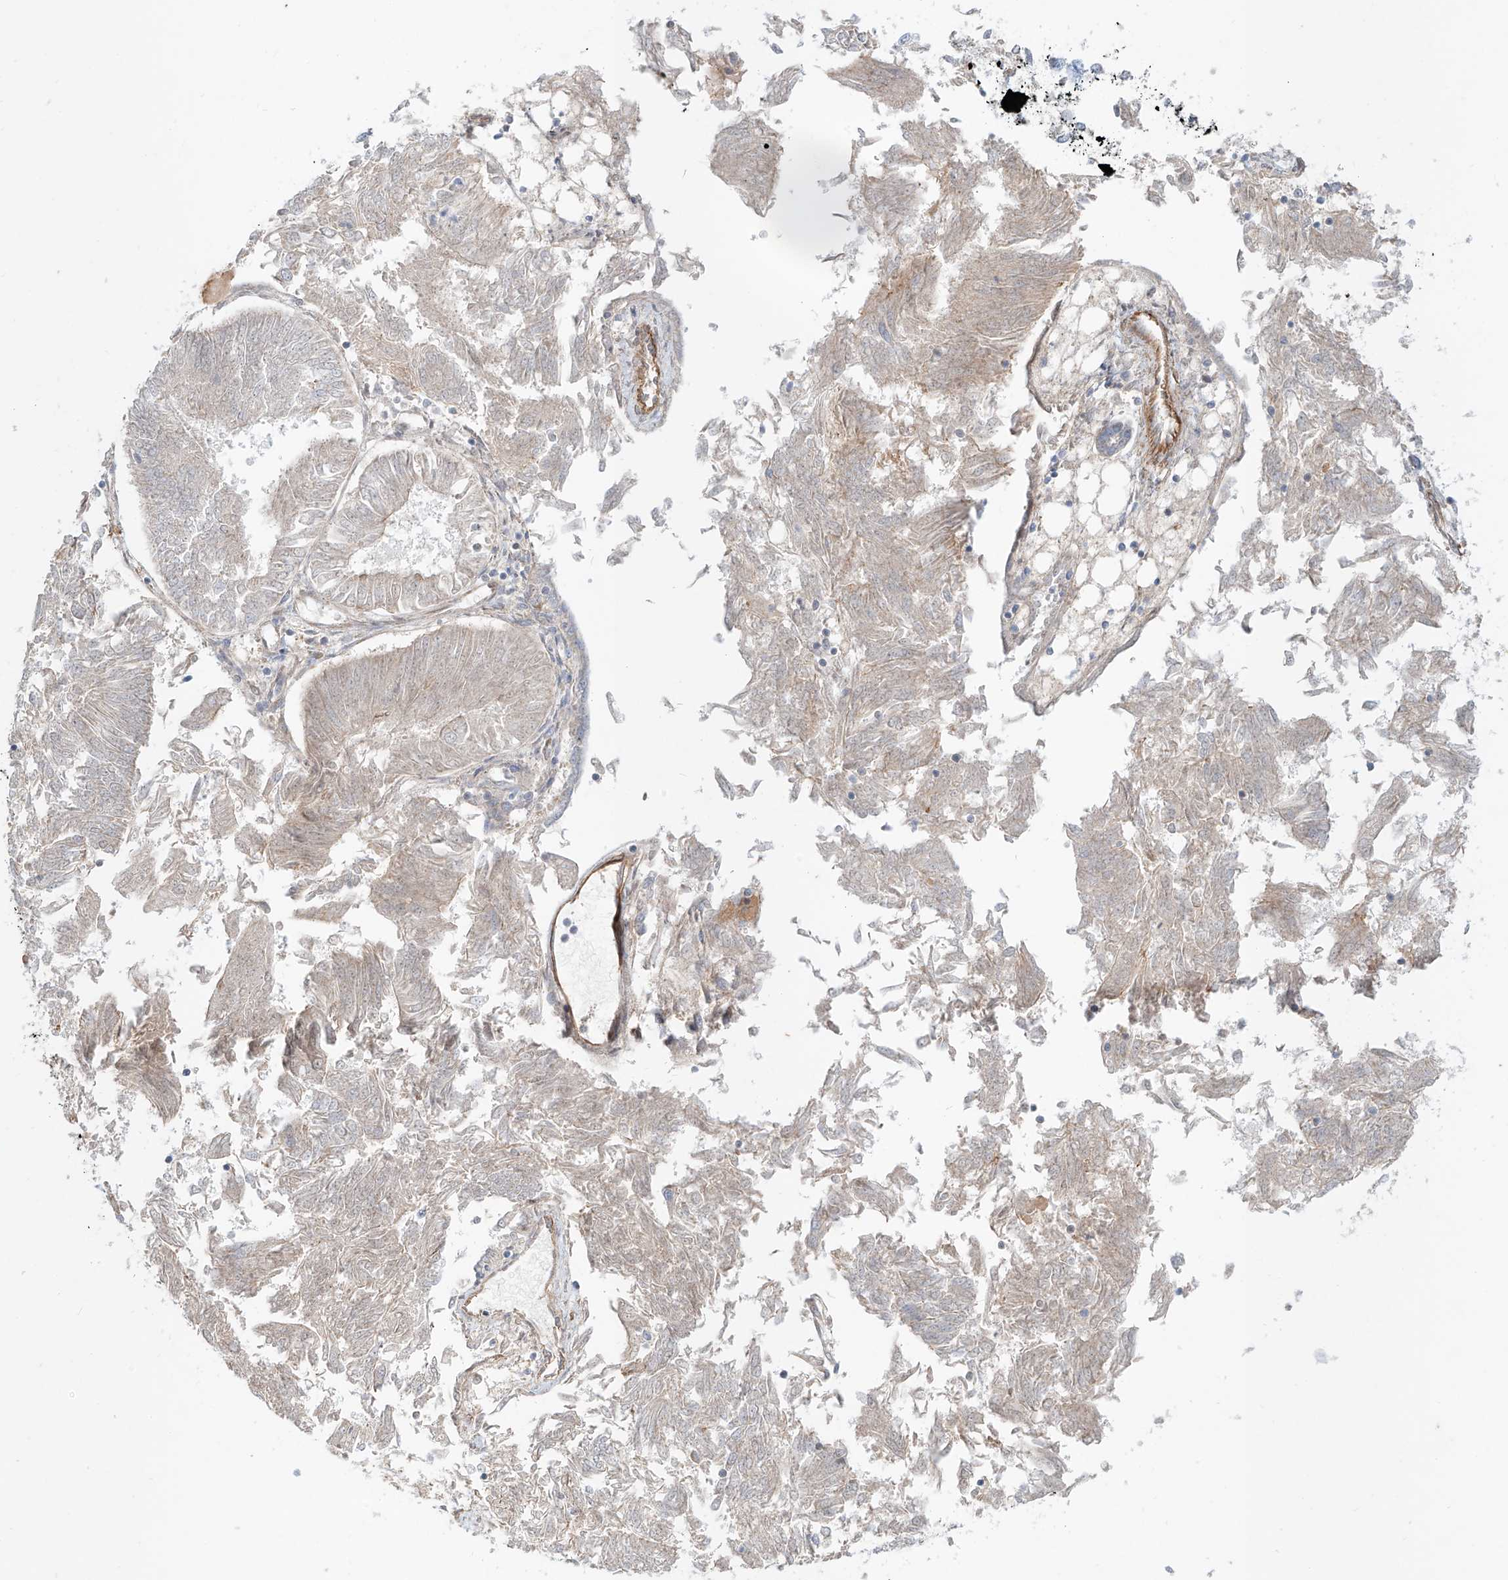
{"staining": {"intensity": "weak", "quantity": "<25%", "location": "cytoplasmic/membranous"}, "tissue": "endometrial cancer", "cell_type": "Tumor cells", "image_type": "cancer", "snomed": [{"axis": "morphology", "description": "Adenocarcinoma, NOS"}, {"axis": "topography", "description": "Endometrium"}], "caption": "An immunohistochemistry (IHC) micrograph of endometrial cancer is shown. There is no staining in tumor cells of endometrial cancer.", "gene": "AJM1", "patient": {"sex": "female", "age": 58}}